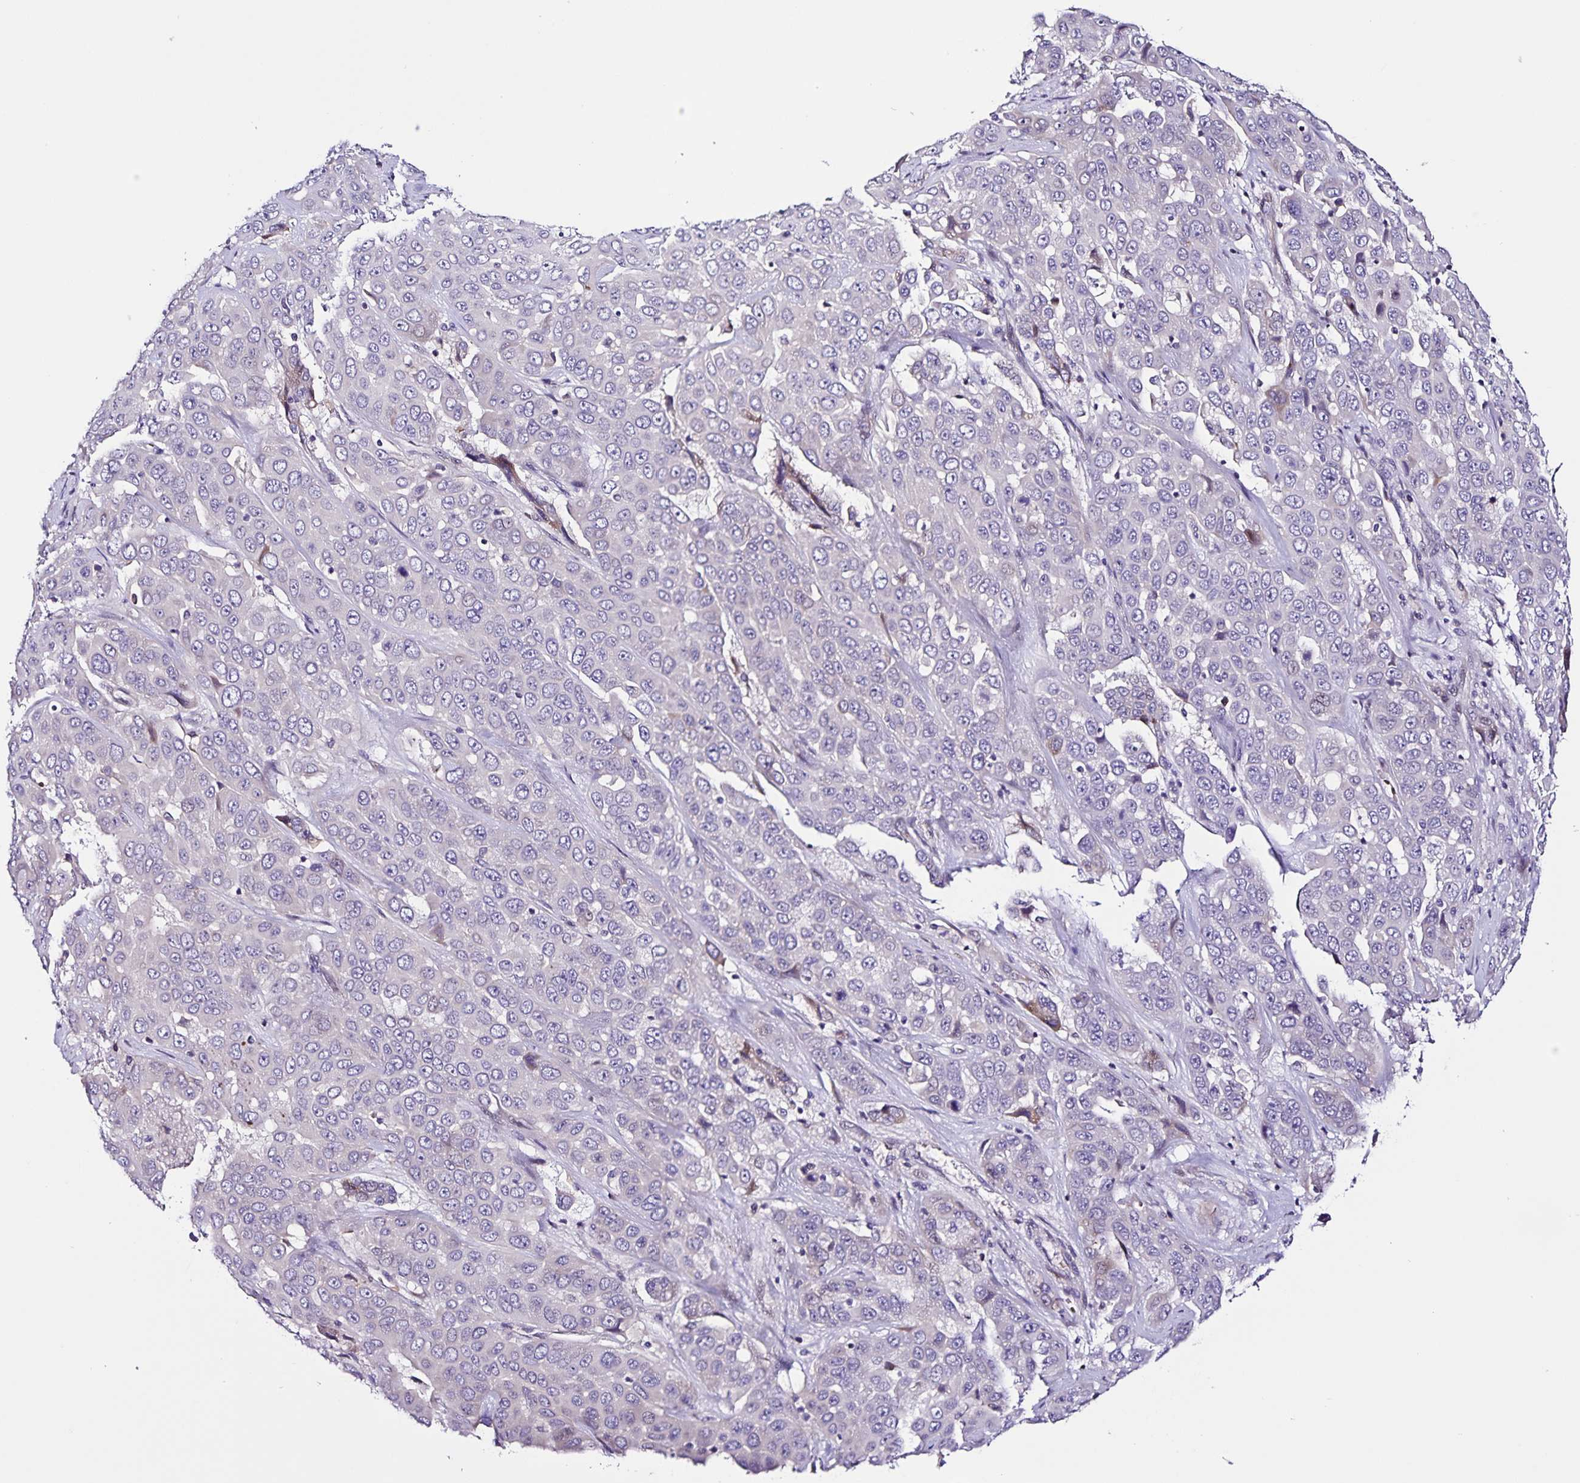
{"staining": {"intensity": "negative", "quantity": "none", "location": "none"}, "tissue": "liver cancer", "cell_type": "Tumor cells", "image_type": "cancer", "snomed": [{"axis": "morphology", "description": "Cholangiocarcinoma"}, {"axis": "topography", "description": "Liver"}], "caption": "Immunohistochemistry histopathology image of liver cancer (cholangiocarcinoma) stained for a protein (brown), which demonstrates no positivity in tumor cells.", "gene": "RNFT2", "patient": {"sex": "female", "age": 52}}